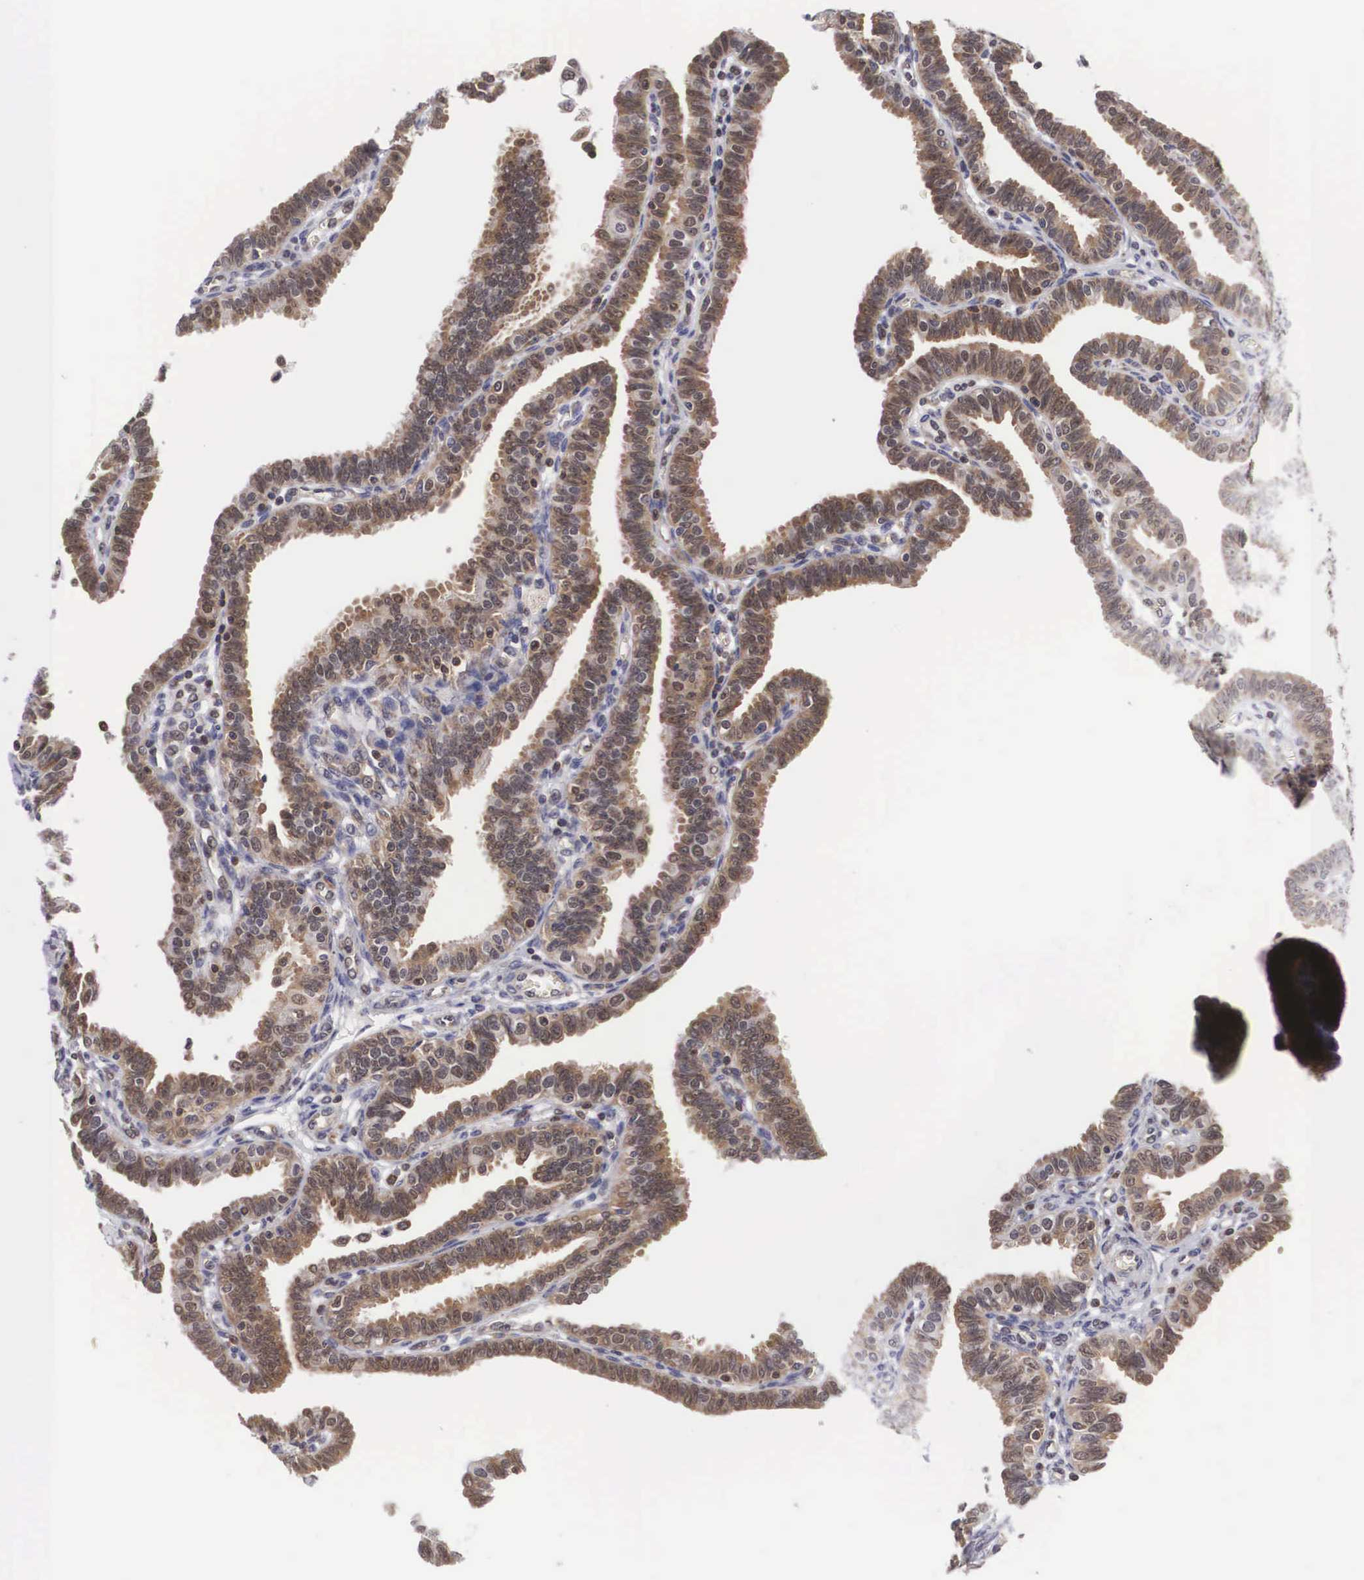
{"staining": {"intensity": "strong", "quantity": ">75%", "location": "cytoplasmic/membranous,nuclear"}, "tissue": "fallopian tube", "cell_type": "Glandular cells", "image_type": "normal", "snomed": [{"axis": "morphology", "description": "Normal tissue, NOS"}, {"axis": "topography", "description": "Fallopian tube"}], "caption": "The photomicrograph demonstrates immunohistochemical staining of unremarkable fallopian tube. There is strong cytoplasmic/membranous,nuclear positivity is identified in about >75% of glandular cells. (DAB IHC with brightfield microscopy, high magnification).", "gene": "ADSL", "patient": {"sex": "female", "age": 41}}